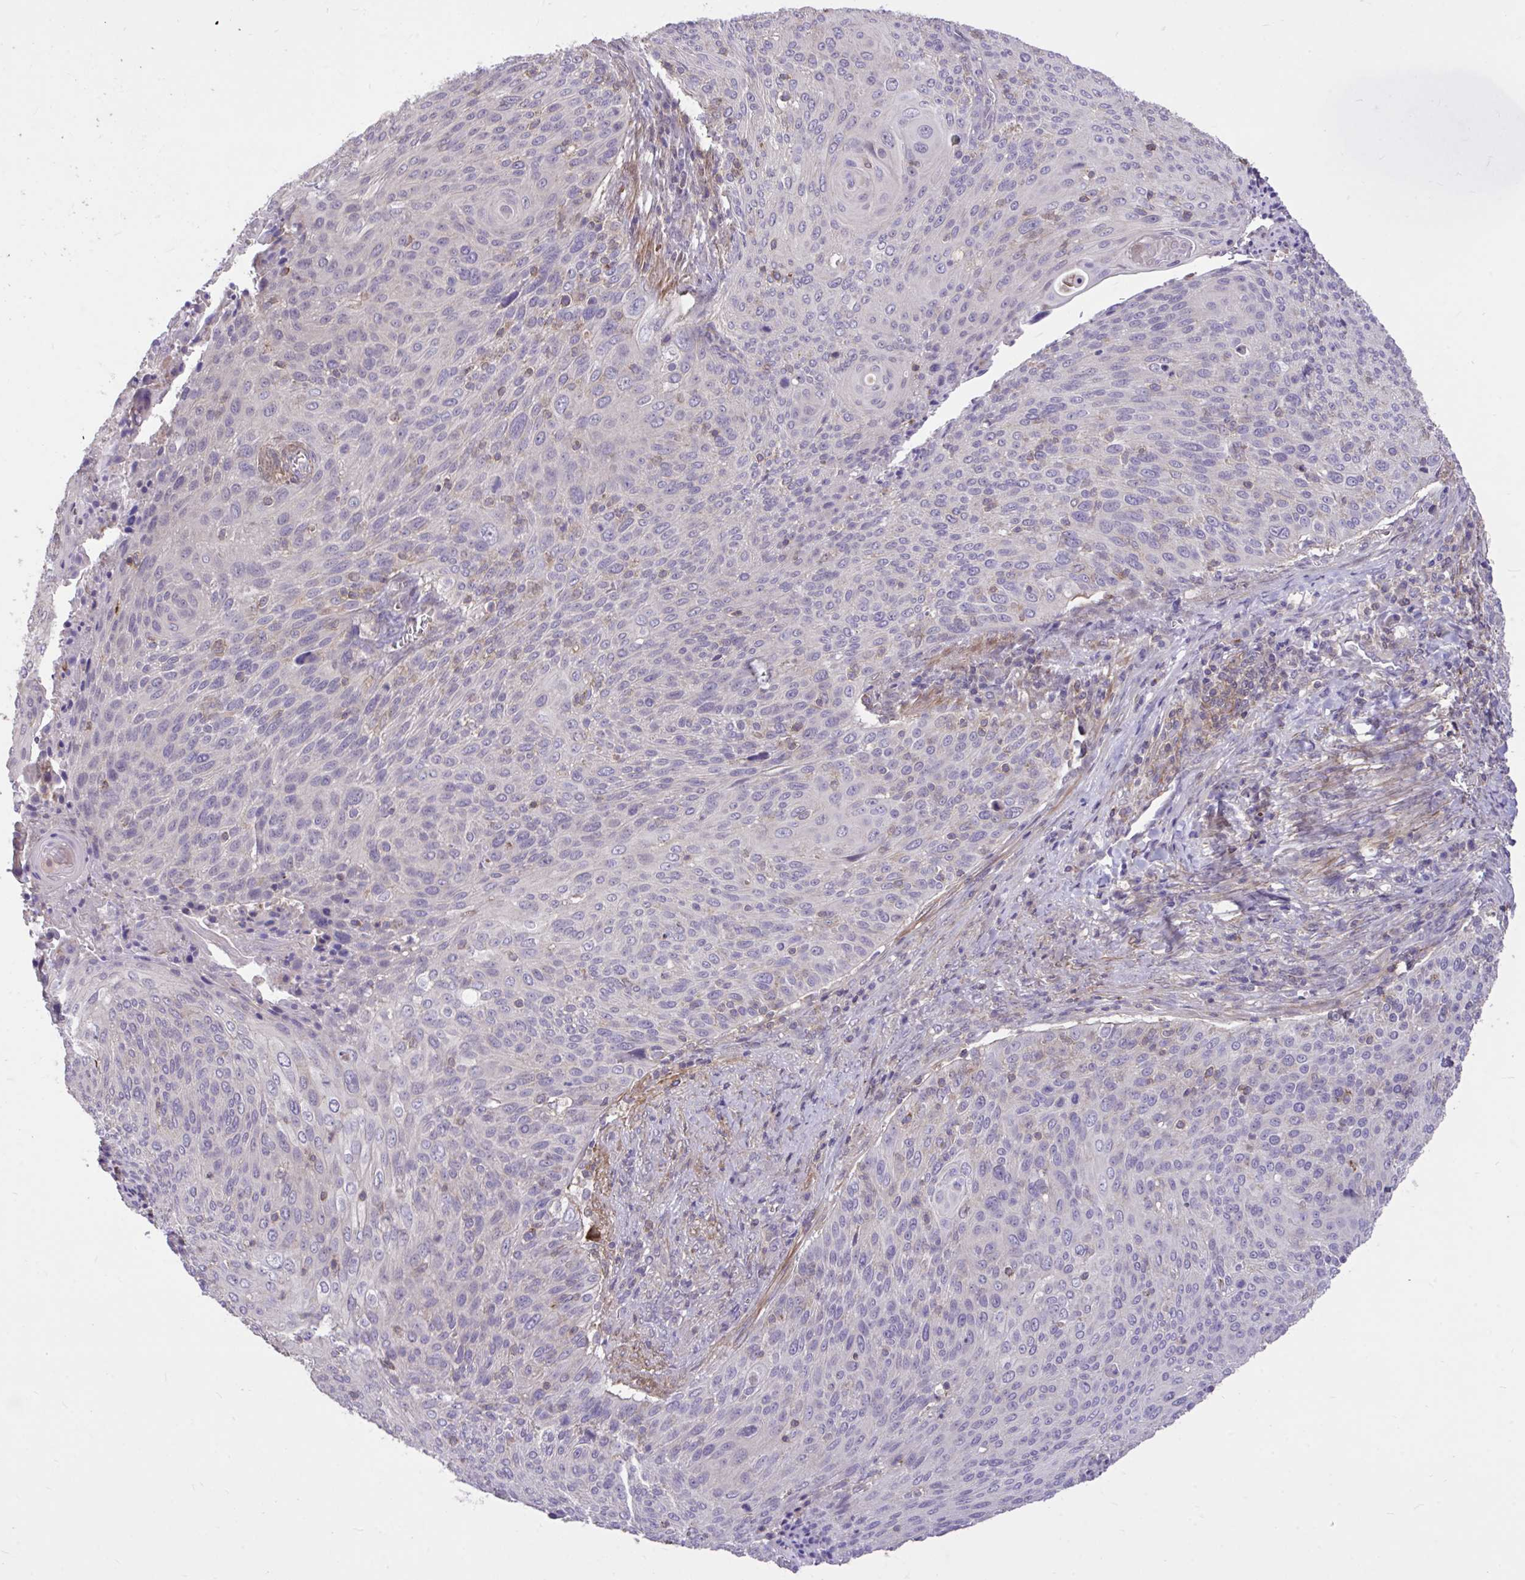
{"staining": {"intensity": "negative", "quantity": "none", "location": "none"}, "tissue": "cervical cancer", "cell_type": "Tumor cells", "image_type": "cancer", "snomed": [{"axis": "morphology", "description": "Squamous cell carcinoma, NOS"}, {"axis": "topography", "description": "Cervix"}], "caption": "The histopathology image demonstrates no significant staining in tumor cells of cervical cancer.", "gene": "IGFL2", "patient": {"sex": "female", "age": 31}}